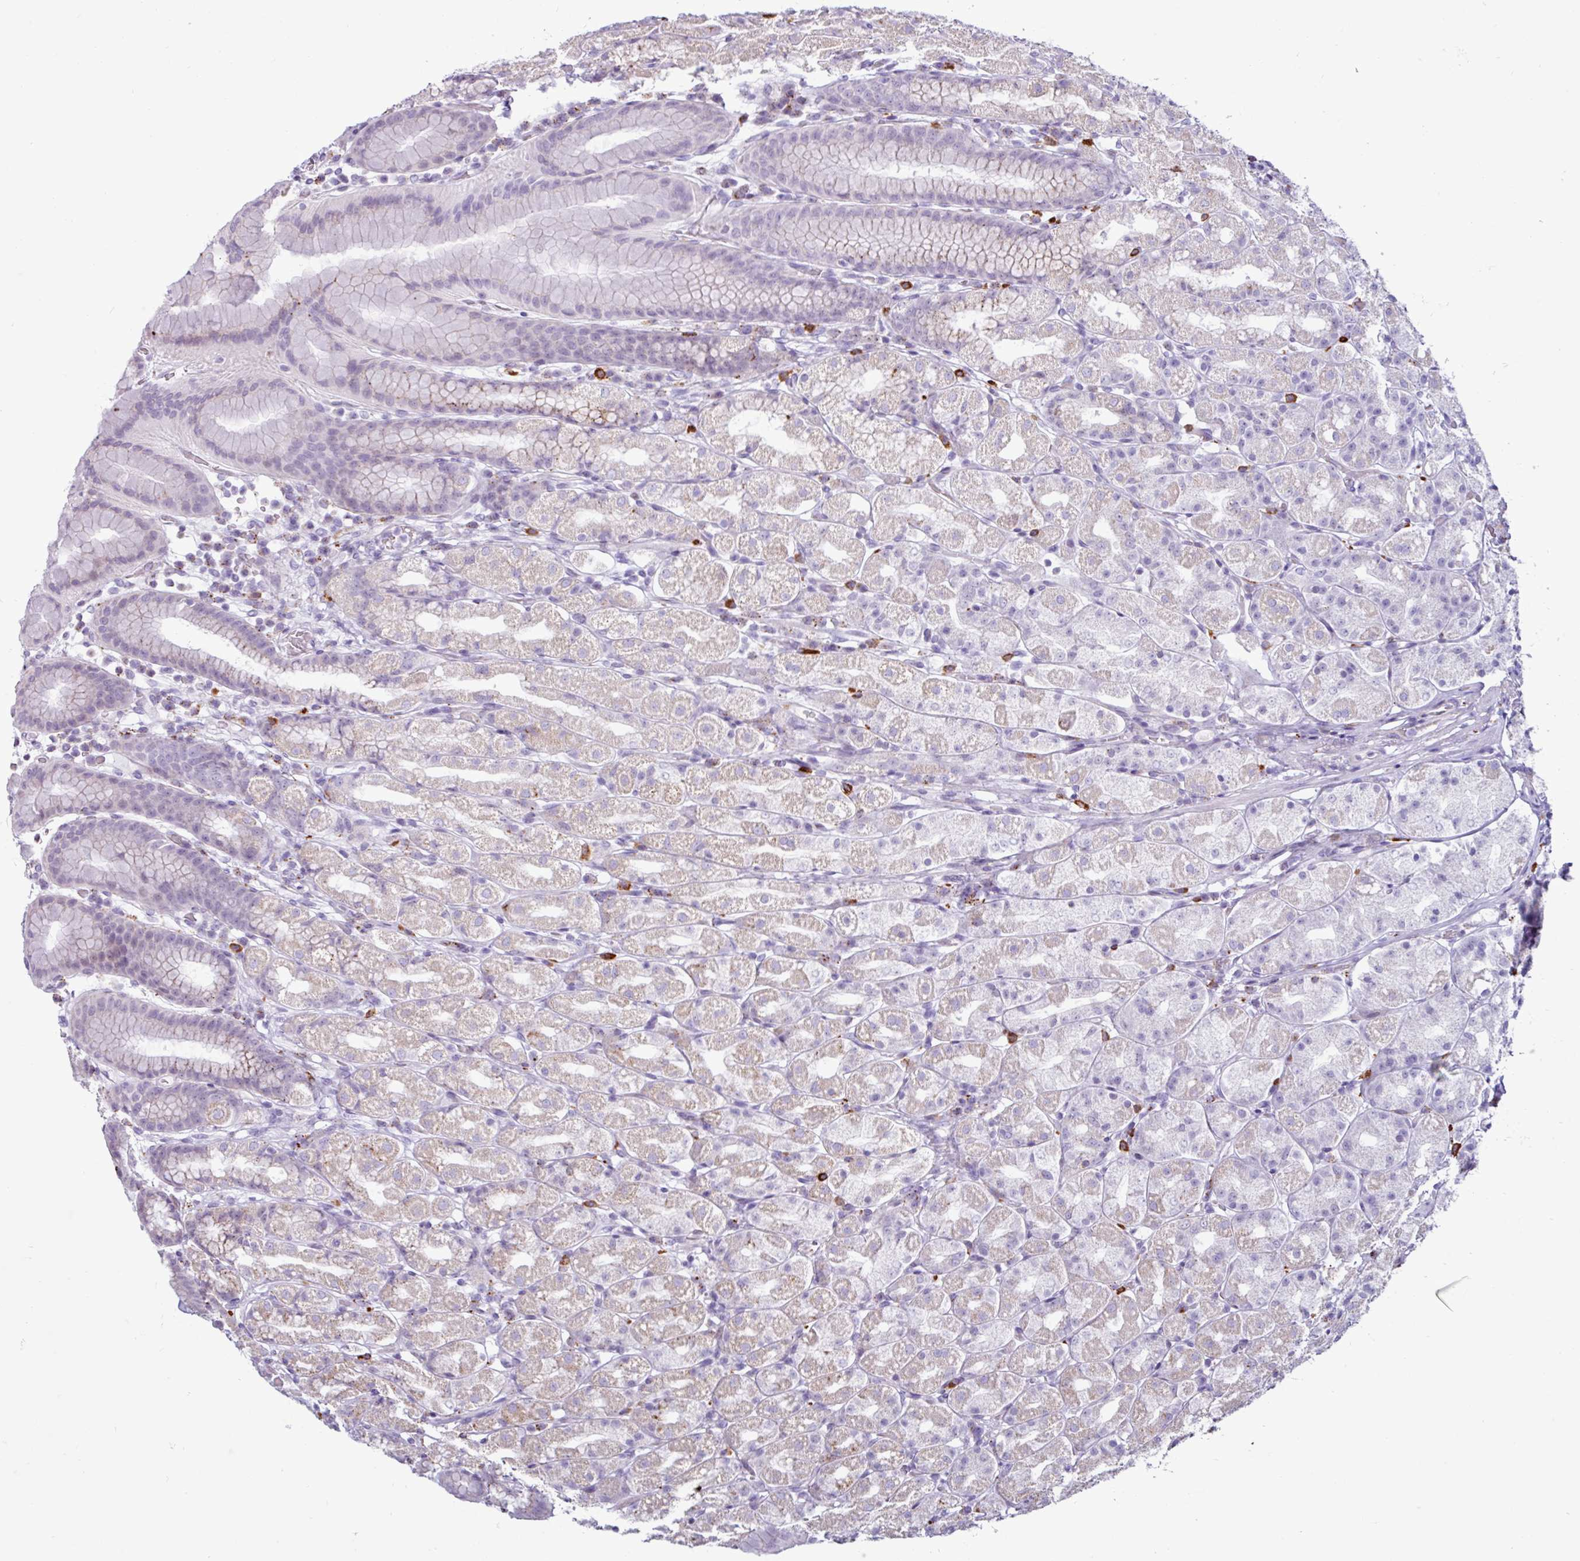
{"staining": {"intensity": "strong", "quantity": "25%-75%", "location": "cytoplasmic/membranous"}, "tissue": "stomach", "cell_type": "Glandular cells", "image_type": "normal", "snomed": [{"axis": "morphology", "description": "Normal tissue, NOS"}, {"axis": "topography", "description": "Stomach, upper"}, {"axis": "topography", "description": "Stomach"}], "caption": "A brown stain highlights strong cytoplasmic/membranous expression of a protein in glandular cells of benign human stomach.", "gene": "AMIGO2", "patient": {"sex": "male", "age": 68}}